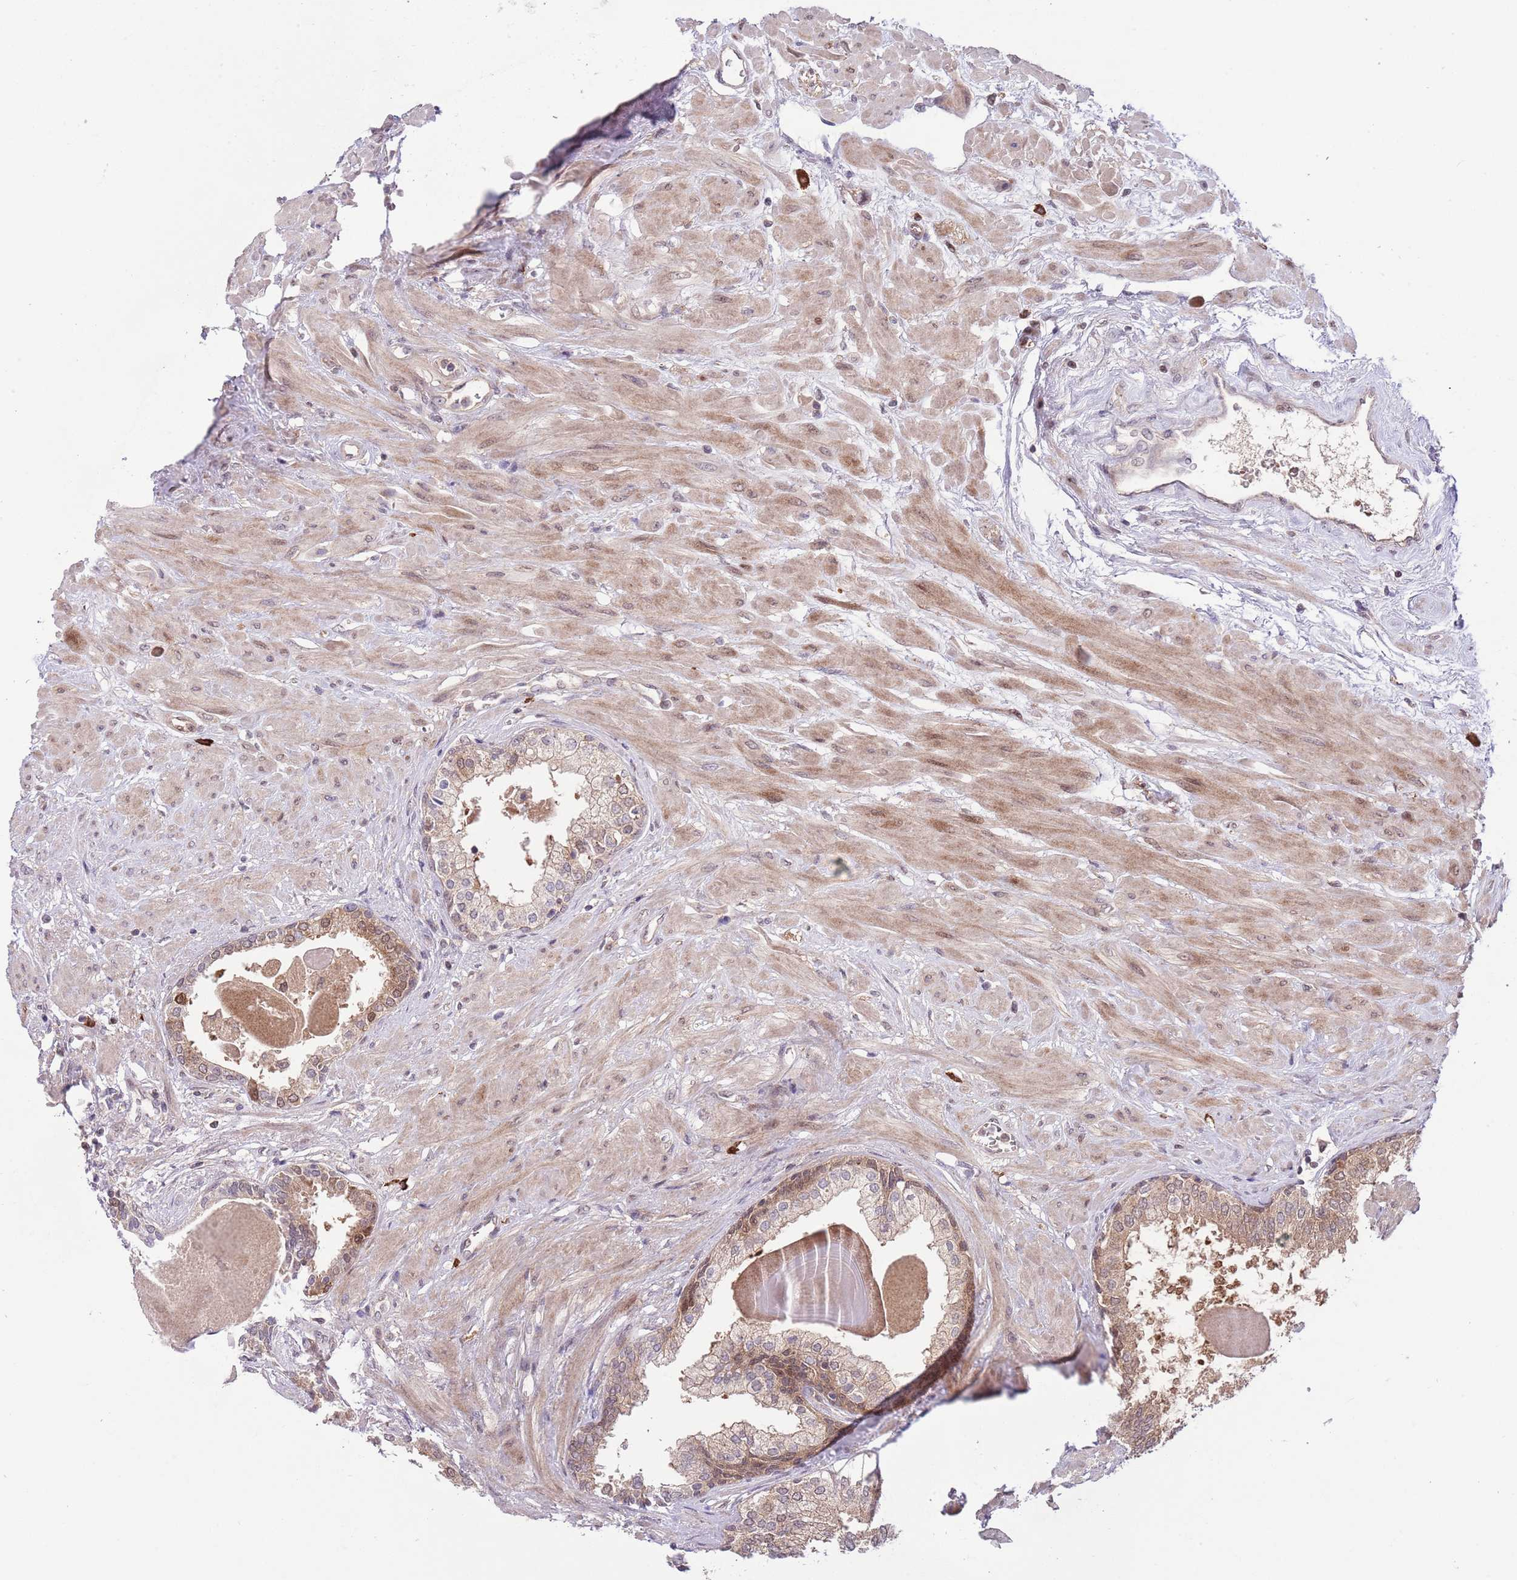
{"staining": {"intensity": "moderate", "quantity": ">75%", "location": "cytoplasmic/membranous,nuclear"}, "tissue": "prostate", "cell_type": "Glandular cells", "image_type": "normal", "snomed": [{"axis": "morphology", "description": "Normal tissue, NOS"}, {"axis": "topography", "description": "Prostate"}], "caption": "A brown stain shows moderate cytoplasmic/membranous,nuclear positivity of a protein in glandular cells of unremarkable prostate. (DAB (3,3'-diaminobenzidine) IHC, brown staining for protein, blue staining for nuclei).", "gene": "HDHD2", "patient": {"sex": "male", "age": 57}}